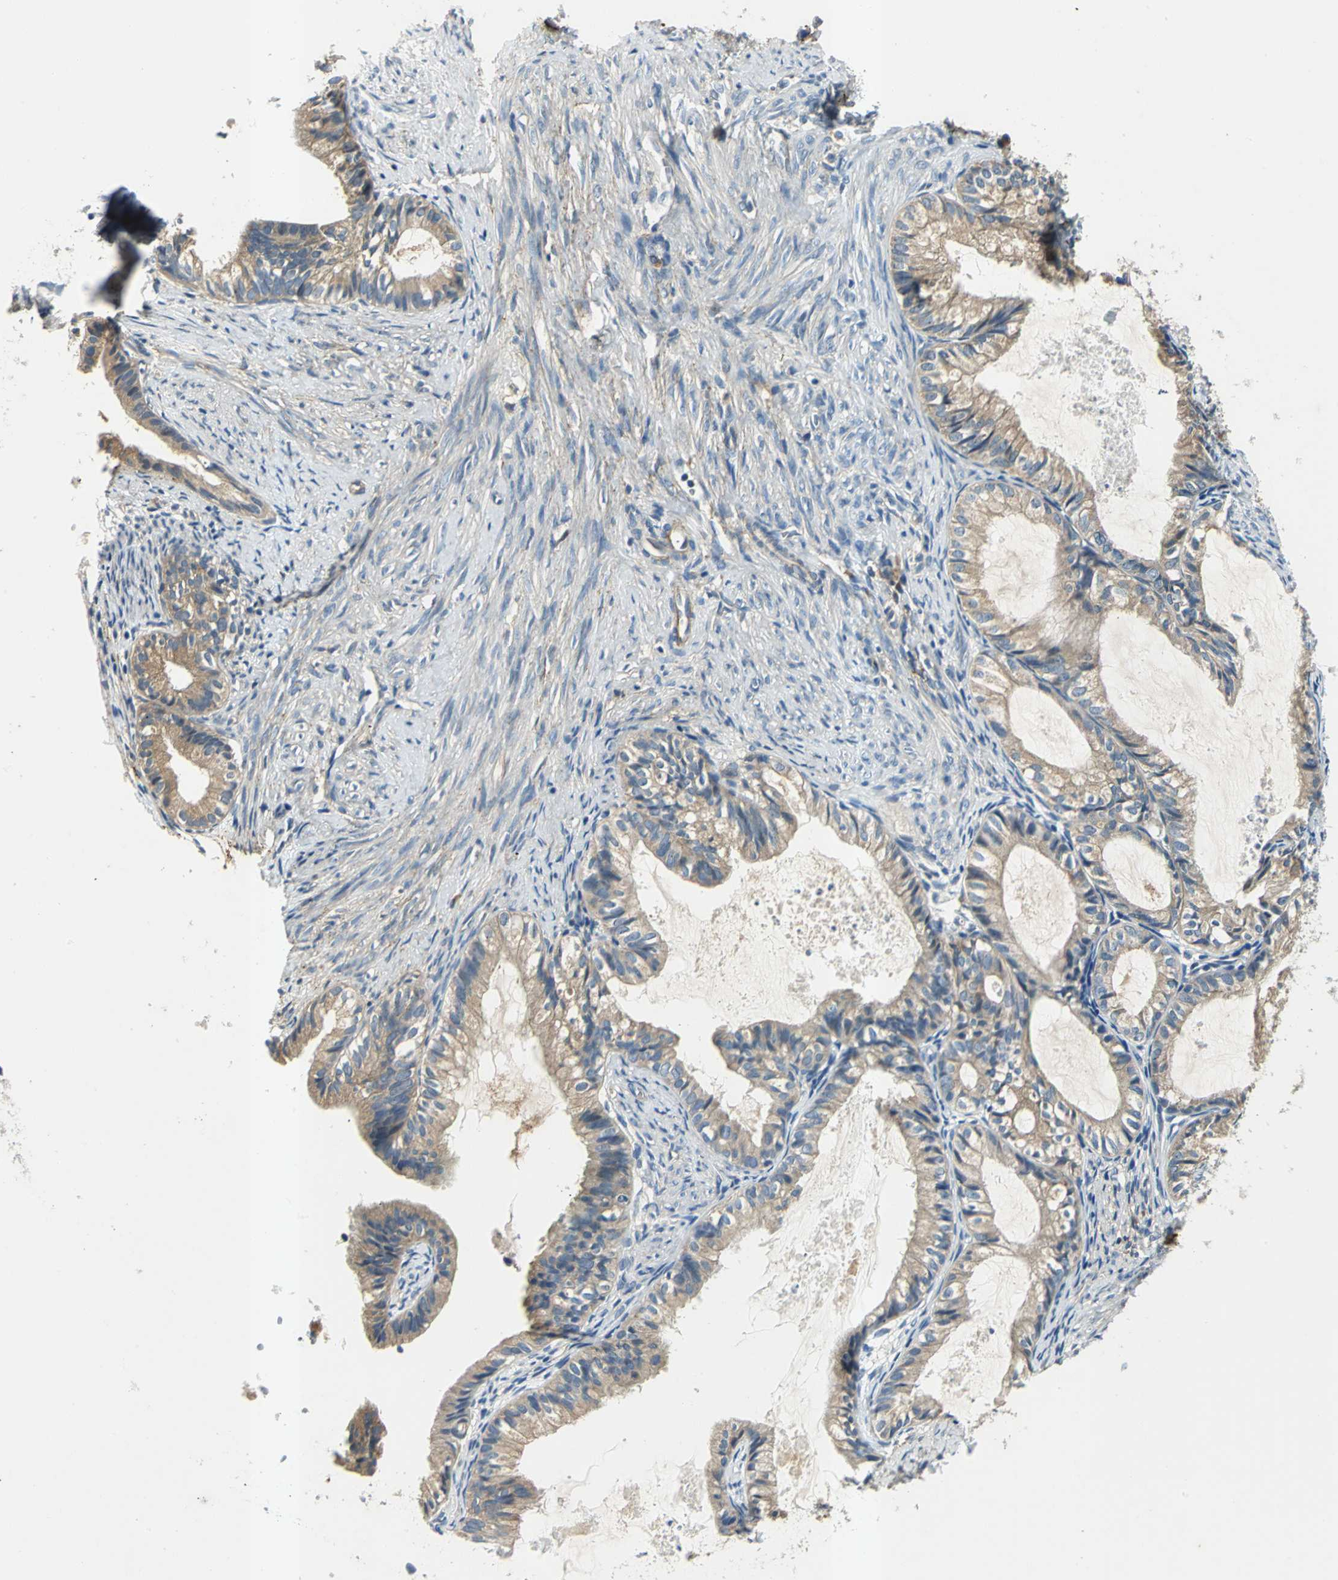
{"staining": {"intensity": "weak", "quantity": ">75%", "location": "cytoplasmic/membranous"}, "tissue": "cervical cancer", "cell_type": "Tumor cells", "image_type": "cancer", "snomed": [{"axis": "morphology", "description": "Normal tissue, NOS"}, {"axis": "morphology", "description": "Adenocarcinoma, NOS"}, {"axis": "topography", "description": "Cervix"}, {"axis": "topography", "description": "Endometrium"}], "caption": "Immunohistochemical staining of human adenocarcinoma (cervical) exhibits low levels of weak cytoplasmic/membranous protein positivity in about >75% of tumor cells.", "gene": "SLC16A7", "patient": {"sex": "female", "age": 86}}